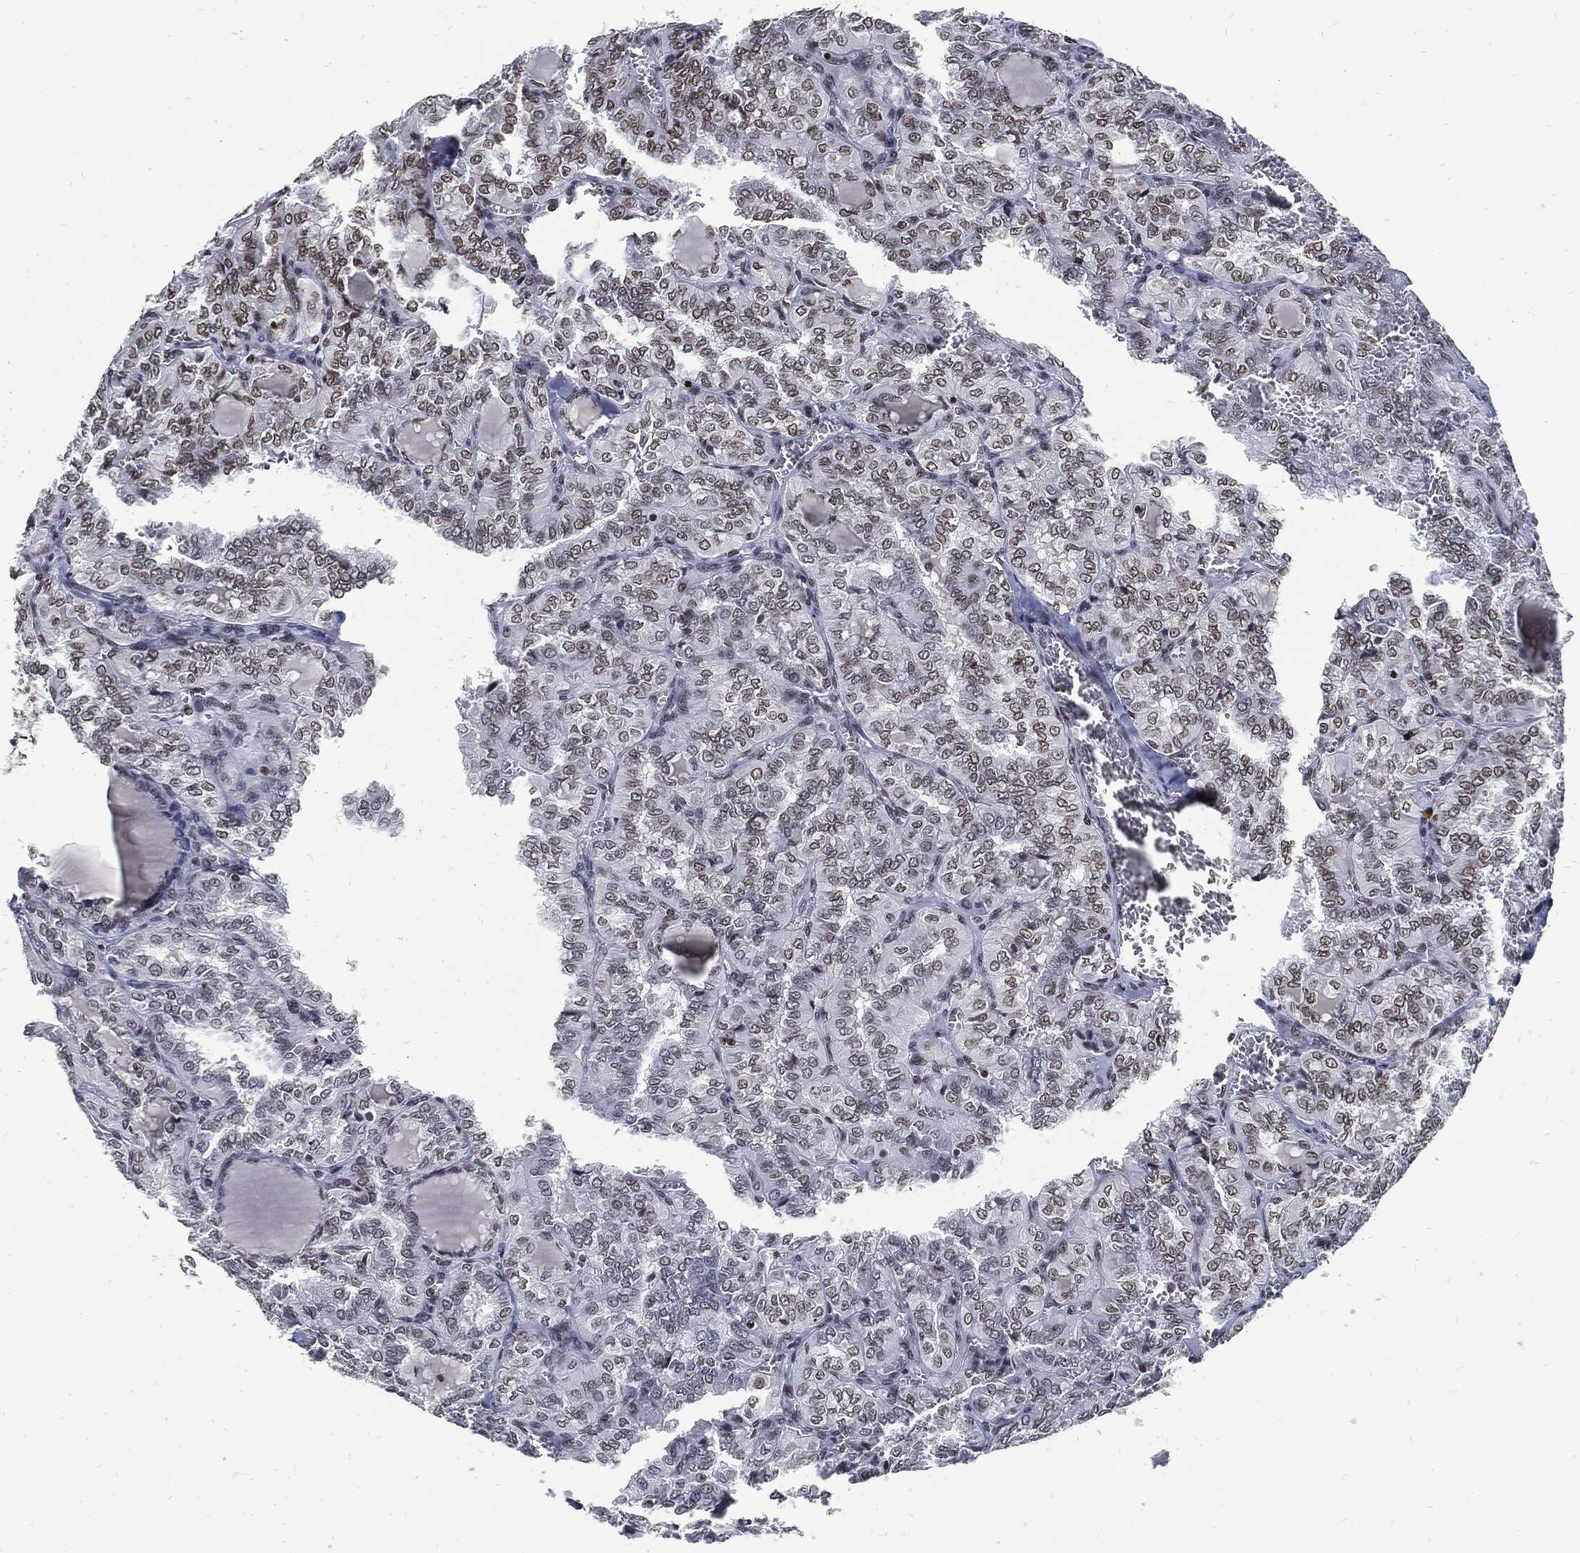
{"staining": {"intensity": "moderate", "quantity": "<25%", "location": "nuclear"}, "tissue": "thyroid cancer", "cell_type": "Tumor cells", "image_type": "cancer", "snomed": [{"axis": "morphology", "description": "Papillary adenocarcinoma, NOS"}, {"axis": "topography", "description": "Thyroid gland"}], "caption": "A brown stain highlights moderate nuclear expression of a protein in thyroid cancer (papillary adenocarcinoma) tumor cells. The protein of interest is stained brown, and the nuclei are stained in blue (DAB (3,3'-diaminobenzidine) IHC with brightfield microscopy, high magnification).", "gene": "TERF2", "patient": {"sex": "female", "age": 41}}